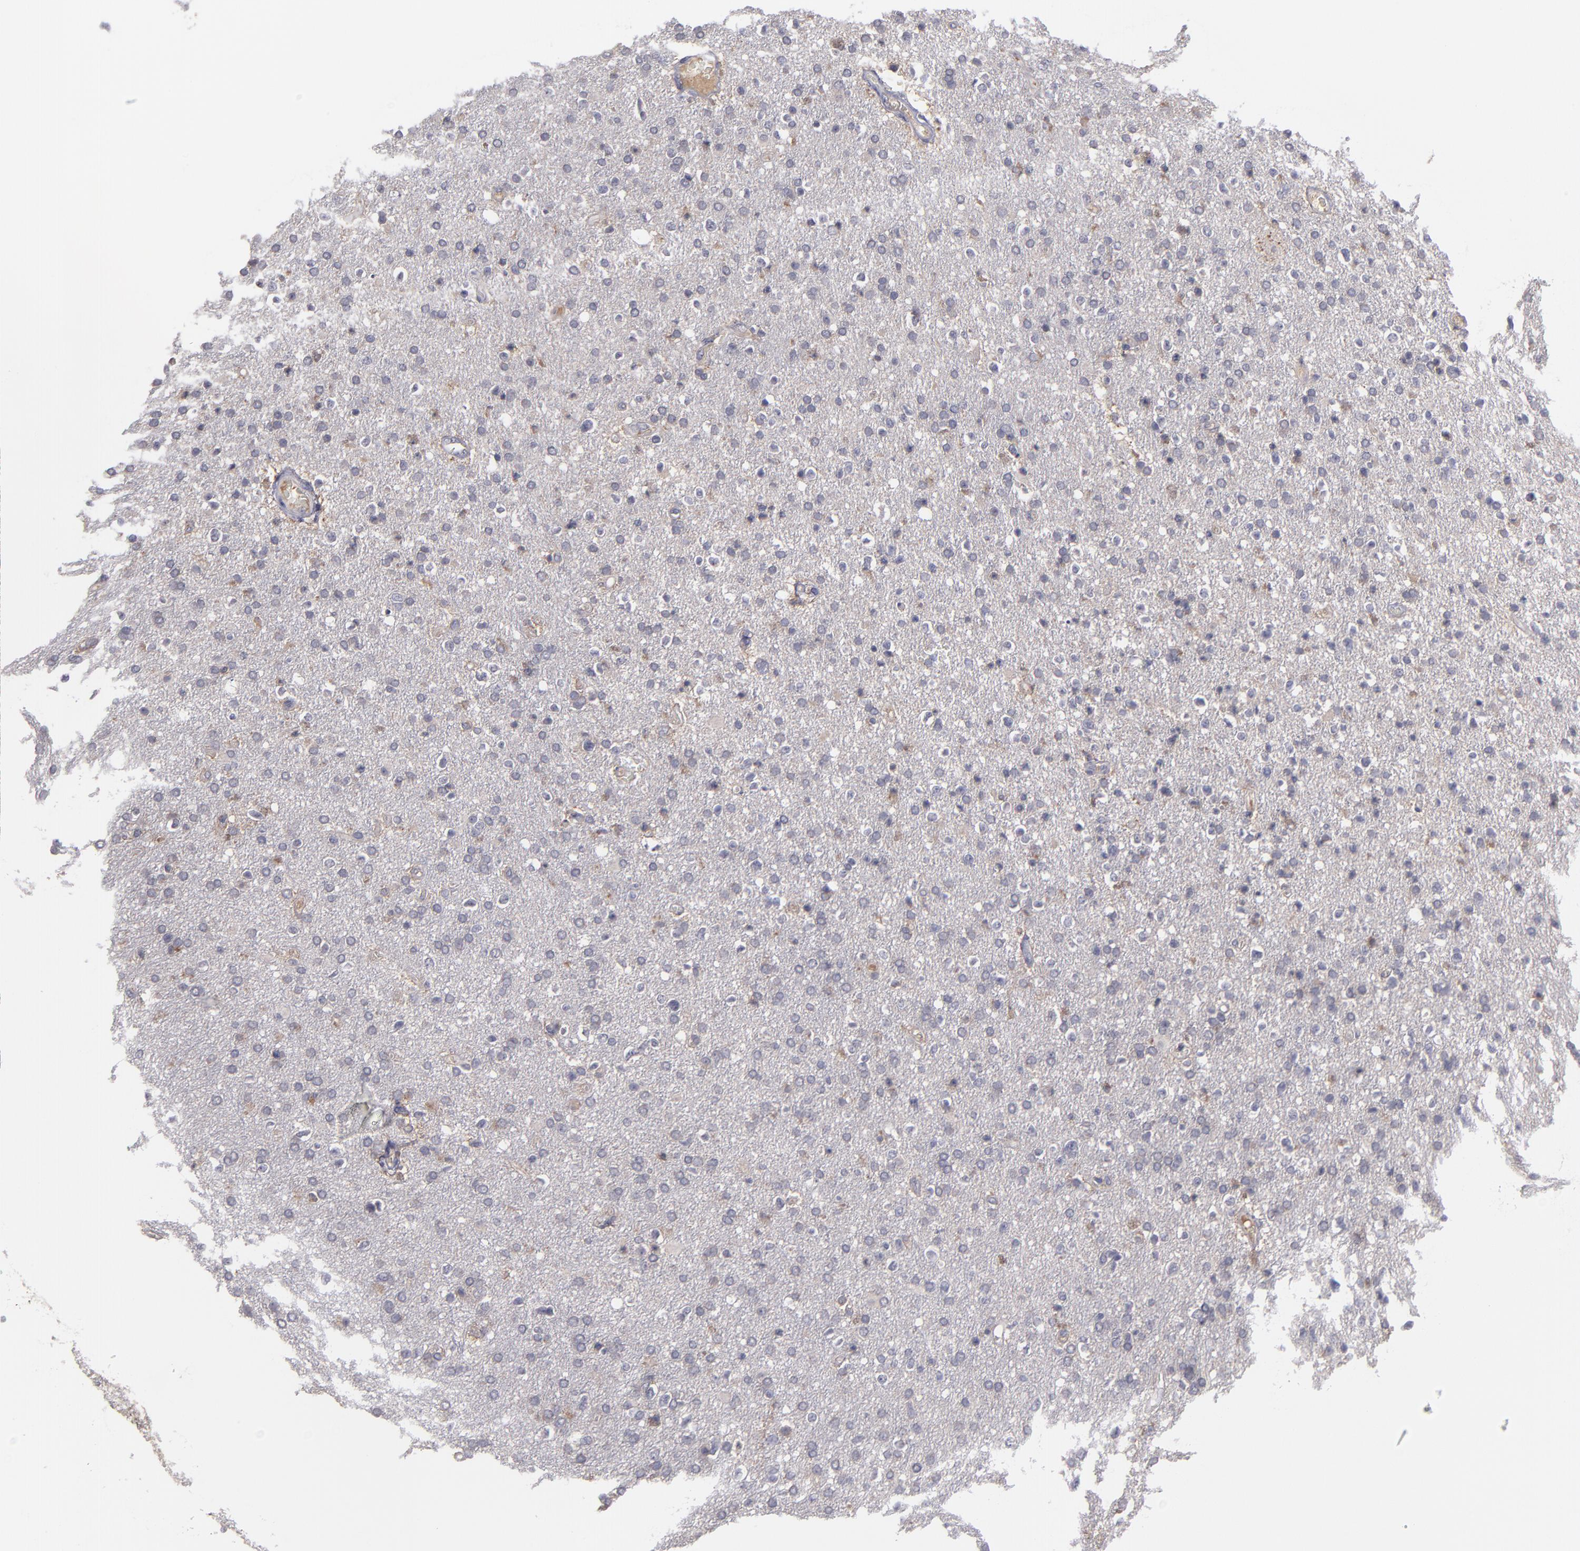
{"staining": {"intensity": "weak", "quantity": "<25%", "location": "cytoplasmic/membranous"}, "tissue": "glioma", "cell_type": "Tumor cells", "image_type": "cancer", "snomed": [{"axis": "morphology", "description": "Glioma, malignant, High grade"}, {"axis": "topography", "description": "Brain"}], "caption": "Immunohistochemical staining of human glioma demonstrates no significant staining in tumor cells.", "gene": "MMP11", "patient": {"sex": "male", "age": 33}}